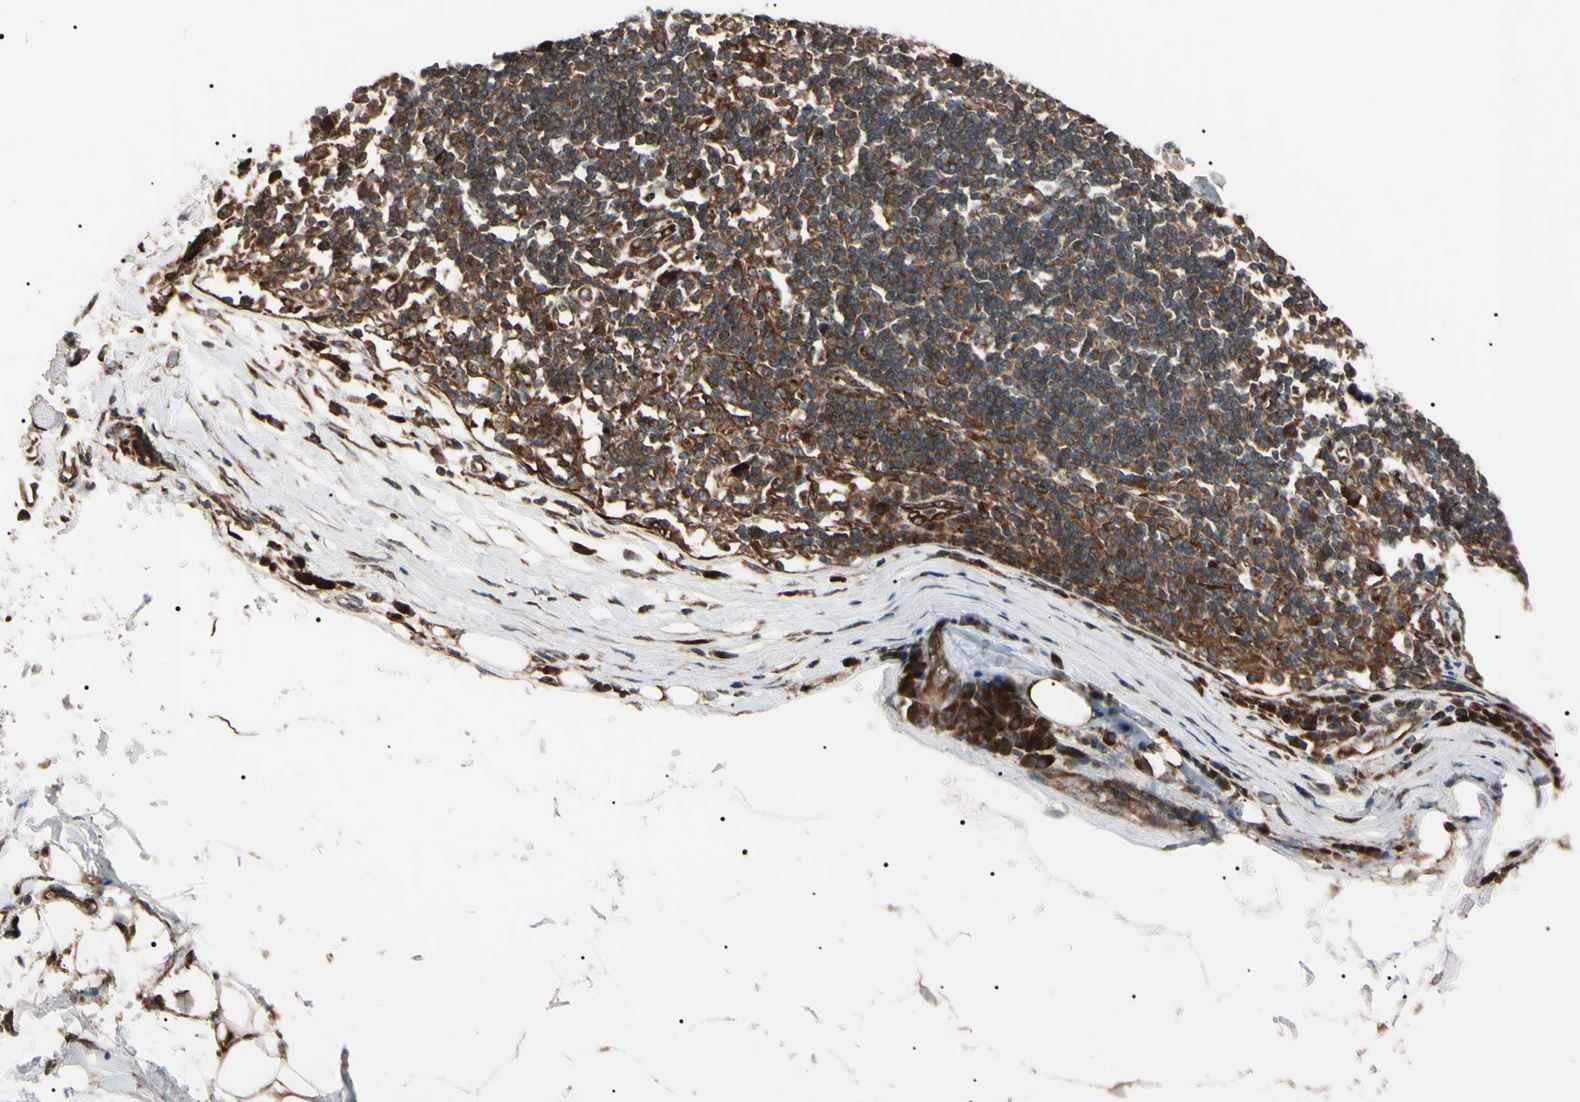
{"staining": {"intensity": "strong", "quantity": ">75%", "location": "cytoplasmic/membranous"}, "tissue": "adipose tissue", "cell_type": "Adipocytes", "image_type": "normal", "snomed": [{"axis": "morphology", "description": "Normal tissue, NOS"}, {"axis": "morphology", "description": "Adenocarcinoma, NOS"}, {"axis": "topography", "description": "Esophagus"}], "caption": "Strong cytoplasmic/membranous positivity for a protein is present in approximately >75% of adipocytes of unremarkable adipose tissue using immunohistochemistry (IHC).", "gene": "GUCY1B1", "patient": {"sex": "male", "age": 62}}